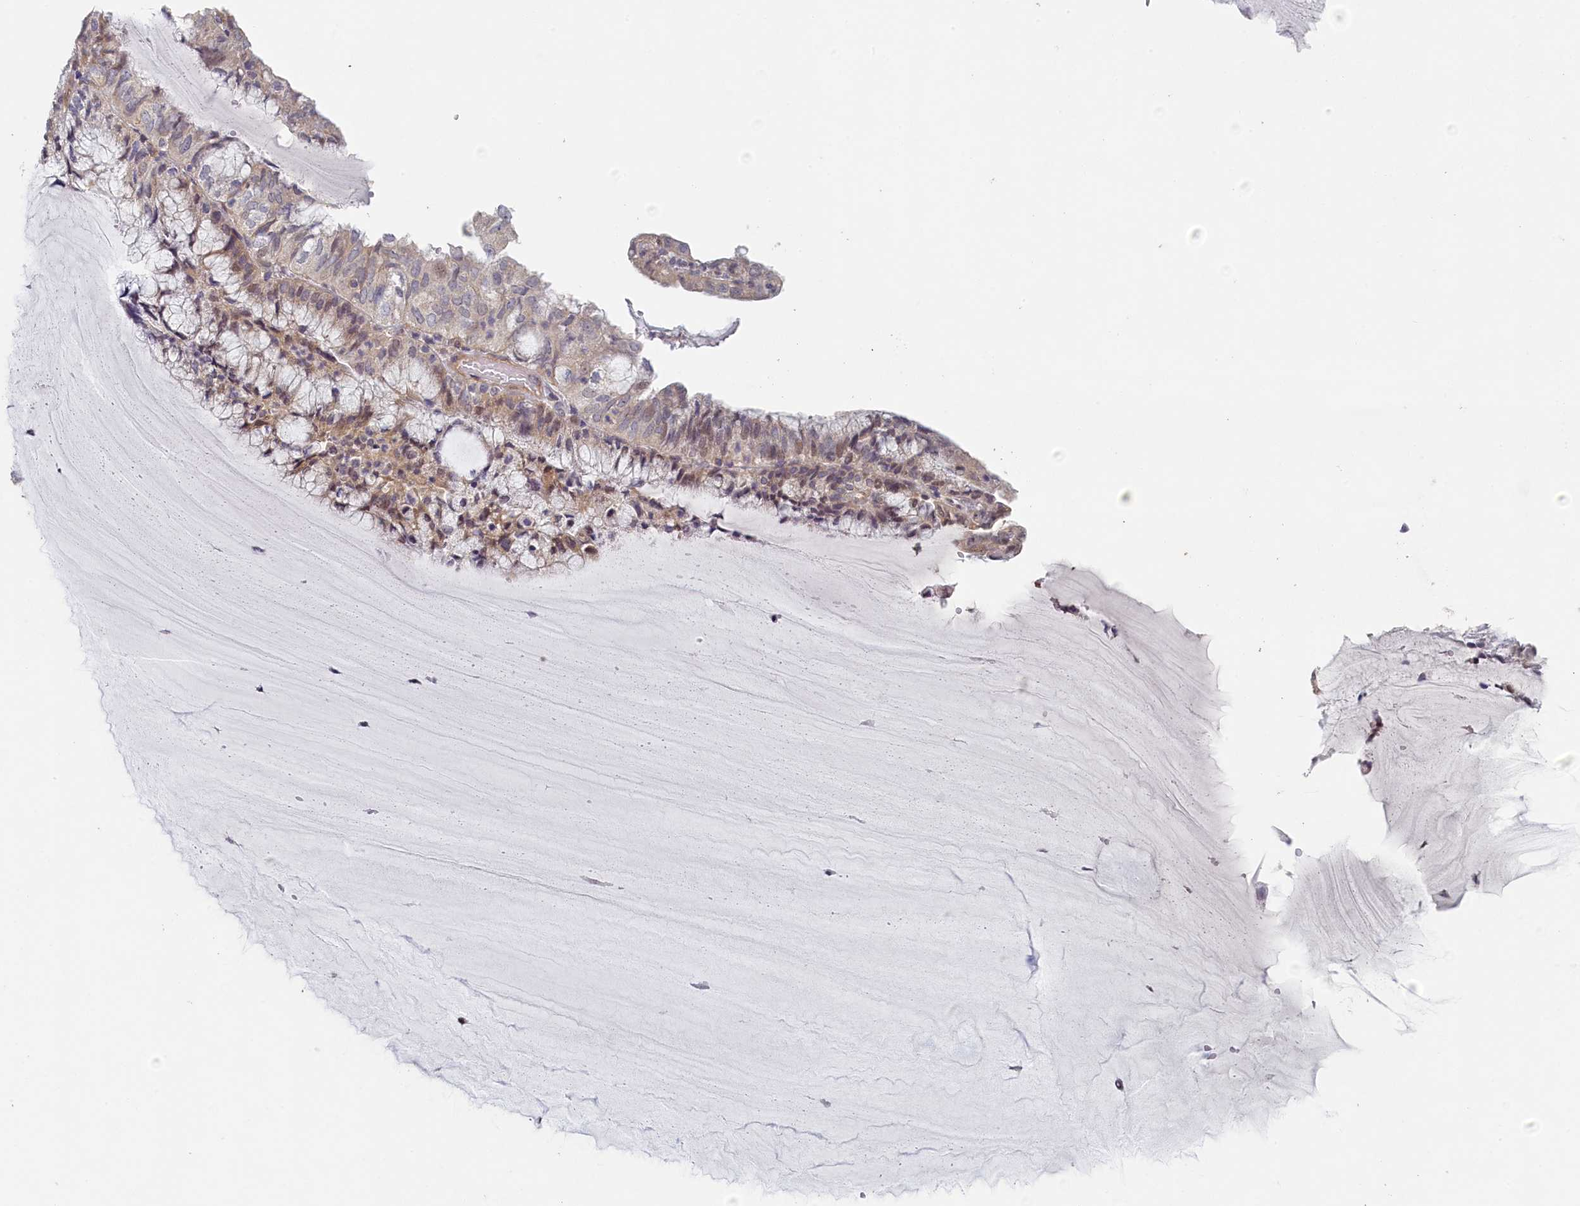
{"staining": {"intensity": "weak", "quantity": "<25%", "location": "cytoplasmic/membranous"}, "tissue": "endometrial cancer", "cell_type": "Tumor cells", "image_type": "cancer", "snomed": [{"axis": "morphology", "description": "Adenocarcinoma, NOS"}, {"axis": "topography", "description": "Endometrium"}], "caption": "This histopathology image is of endometrial cancer (adenocarcinoma) stained with immunohistochemistry (IHC) to label a protein in brown with the nuclei are counter-stained blue. There is no expression in tumor cells.", "gene": "DIXDC1", "patient": {"sex": "female", "age": 81}}